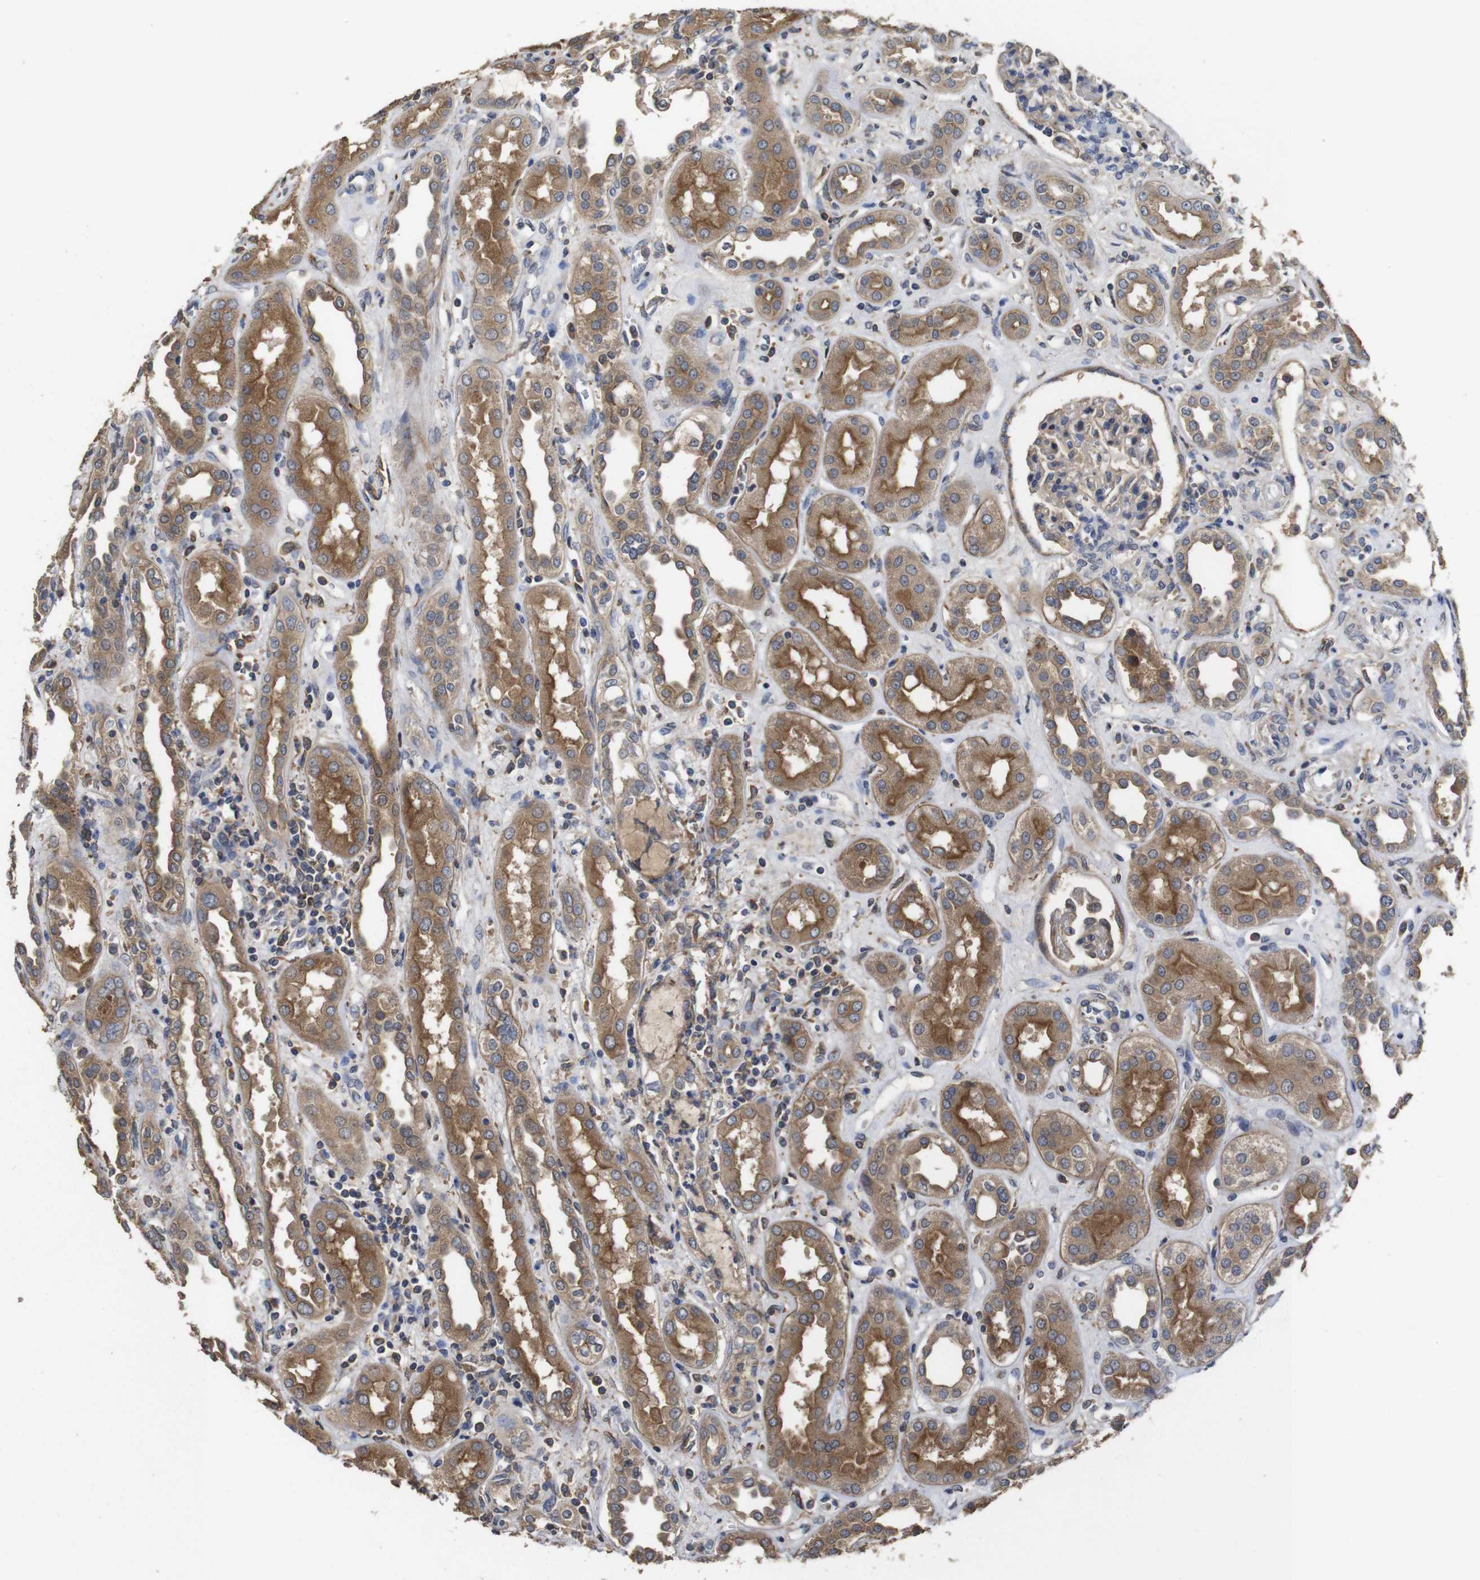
{"staining": {"intensity": "weak", "quantity": "<25%", "location": "cytoplasmic/membranous"}, "tissue": "kidney", "cell_type": "Cells in glomeruli", "image_type": "normal", "snomed": [{"axis": "morphology", "description": "Normal tissue, NOS"}, {"axis": "topography", "description": "Kidney"}], "caption": "The IHC photomicrograph has no significant positivity in cells in glomeruli of kidney. (Brightfield microscopy of DAB (3,3'-diaminobenzidine) immunohistochemistry at high magnification).", "gene": "ARHGAP24", "patient": {"sex": "male", "age": 59}}